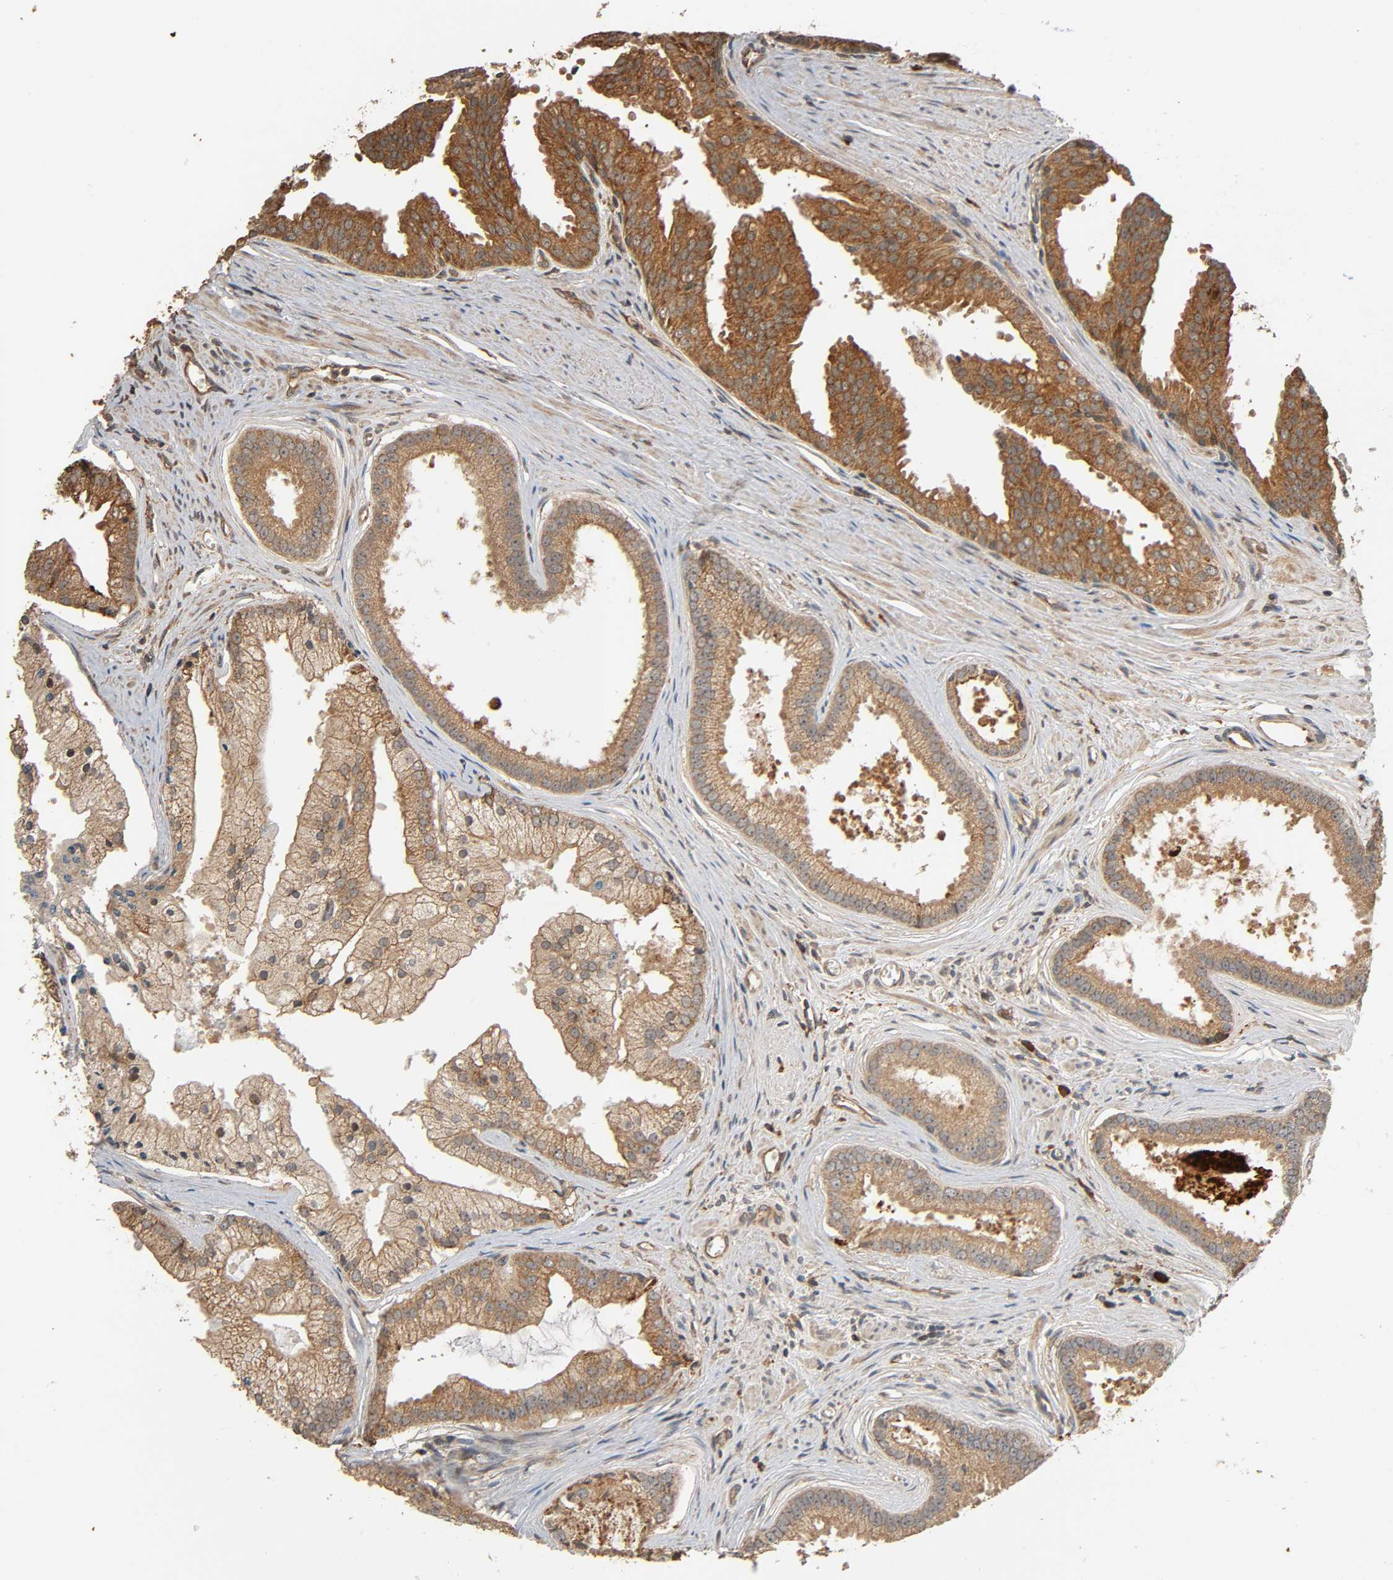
{"staining": {"intensity": "moderate", "quantity": ">75%", "location": "cytoplasmic/membranous"}, "tissue": "prostate cancer", "cell_type": "Tumor cells", "image_type": "cancer", "snomed": [{"axis": "morphology", "description": "Adenocarcinoma, High grade"}, {"axis": "topography", "description": "Prostate"}], "caption": "IHC histopathology image of neoplastic tissue: human adenocarcinoma (high-grade) (prostate) stained using immunohistochemistry exhibits medium levels of moderate protein expression localized specifically in the cytoplasmic/membranous of tumor cells, appearing as a cytoplasmic/membranous brown color.", "gene": "MAP3K8", "patient": {"sex": "male", "age": 67}}